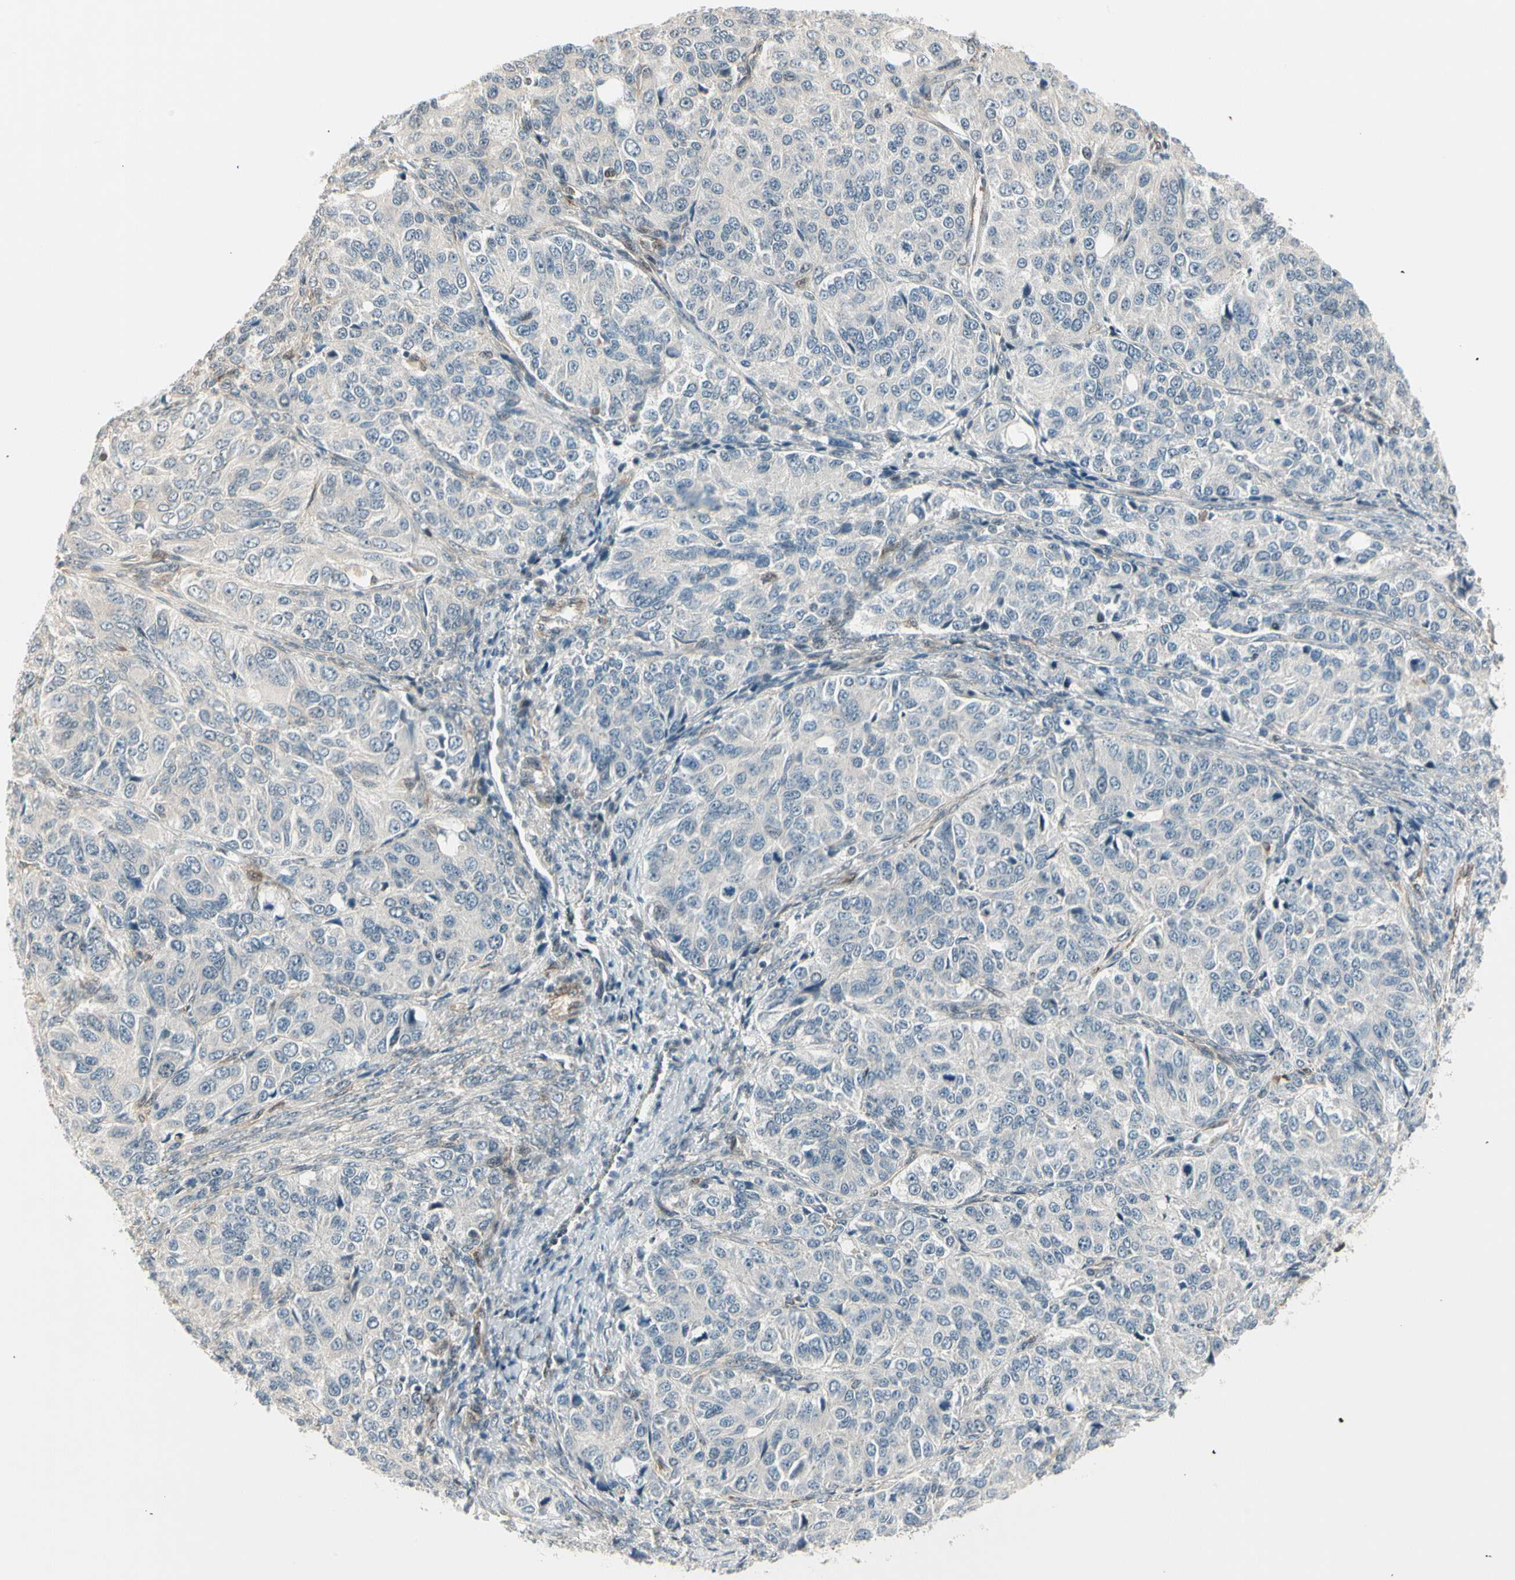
{"staining": {"intensity": "negative", "quantity": "none", "location": "none"}, "tissue": "ovarian cancer", "cell_type": "Tumor cells", "image_type": "cancer", "snomed": [{"axis": "morphology", "description": "Carcinoma, endometroid"}, {"axis": "topography", "description": "Ovary"}], "caption": "Immunohistochemistry histopathology image of ovarian cancer (endometroid carcinoma) stained for a protein (brown), which reveals no staining in tumor cells.", "gene": "SVBP", "patient": {"sex": "female", "age": 51}}